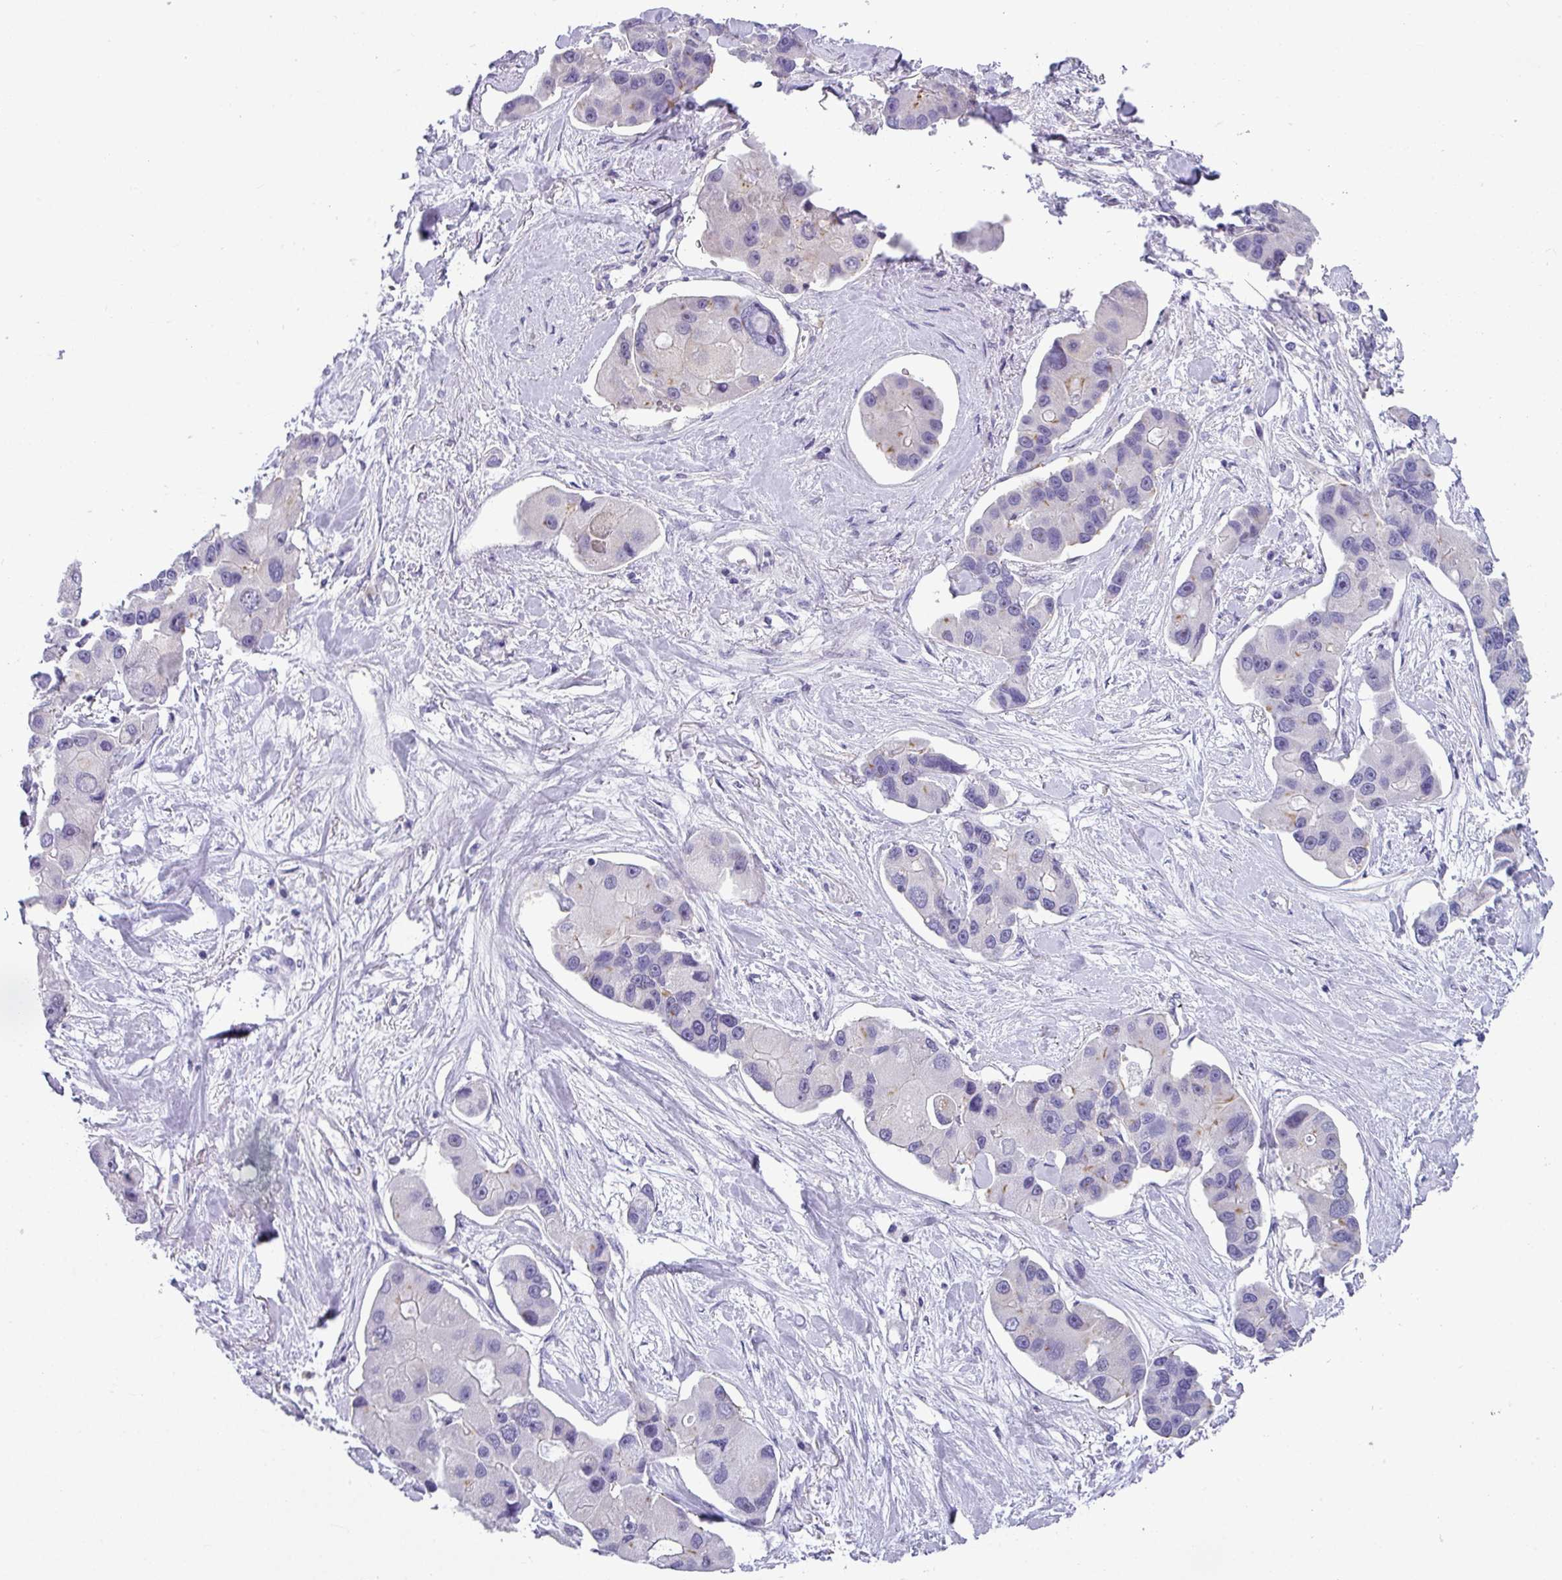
{"staining": {"intensity": "negative", "quantity": "none", "location": "none"}, "tissue": "lung cancer", "cell_type": "Tumor cells", "image_type": "cancer", "snomed": [{"axis": "morphology", "description": "Adenocarcinoma, NOS"}, {"axis": "topography", "description": "Lung"}], "caption": "DAB (3,3'-diaminobenzidine) immunohistochemical staining of lung cancer displays no significant staining in tumor cells.", "gene": "PALS2", "patient": {"sex": "female", "age": 54}}